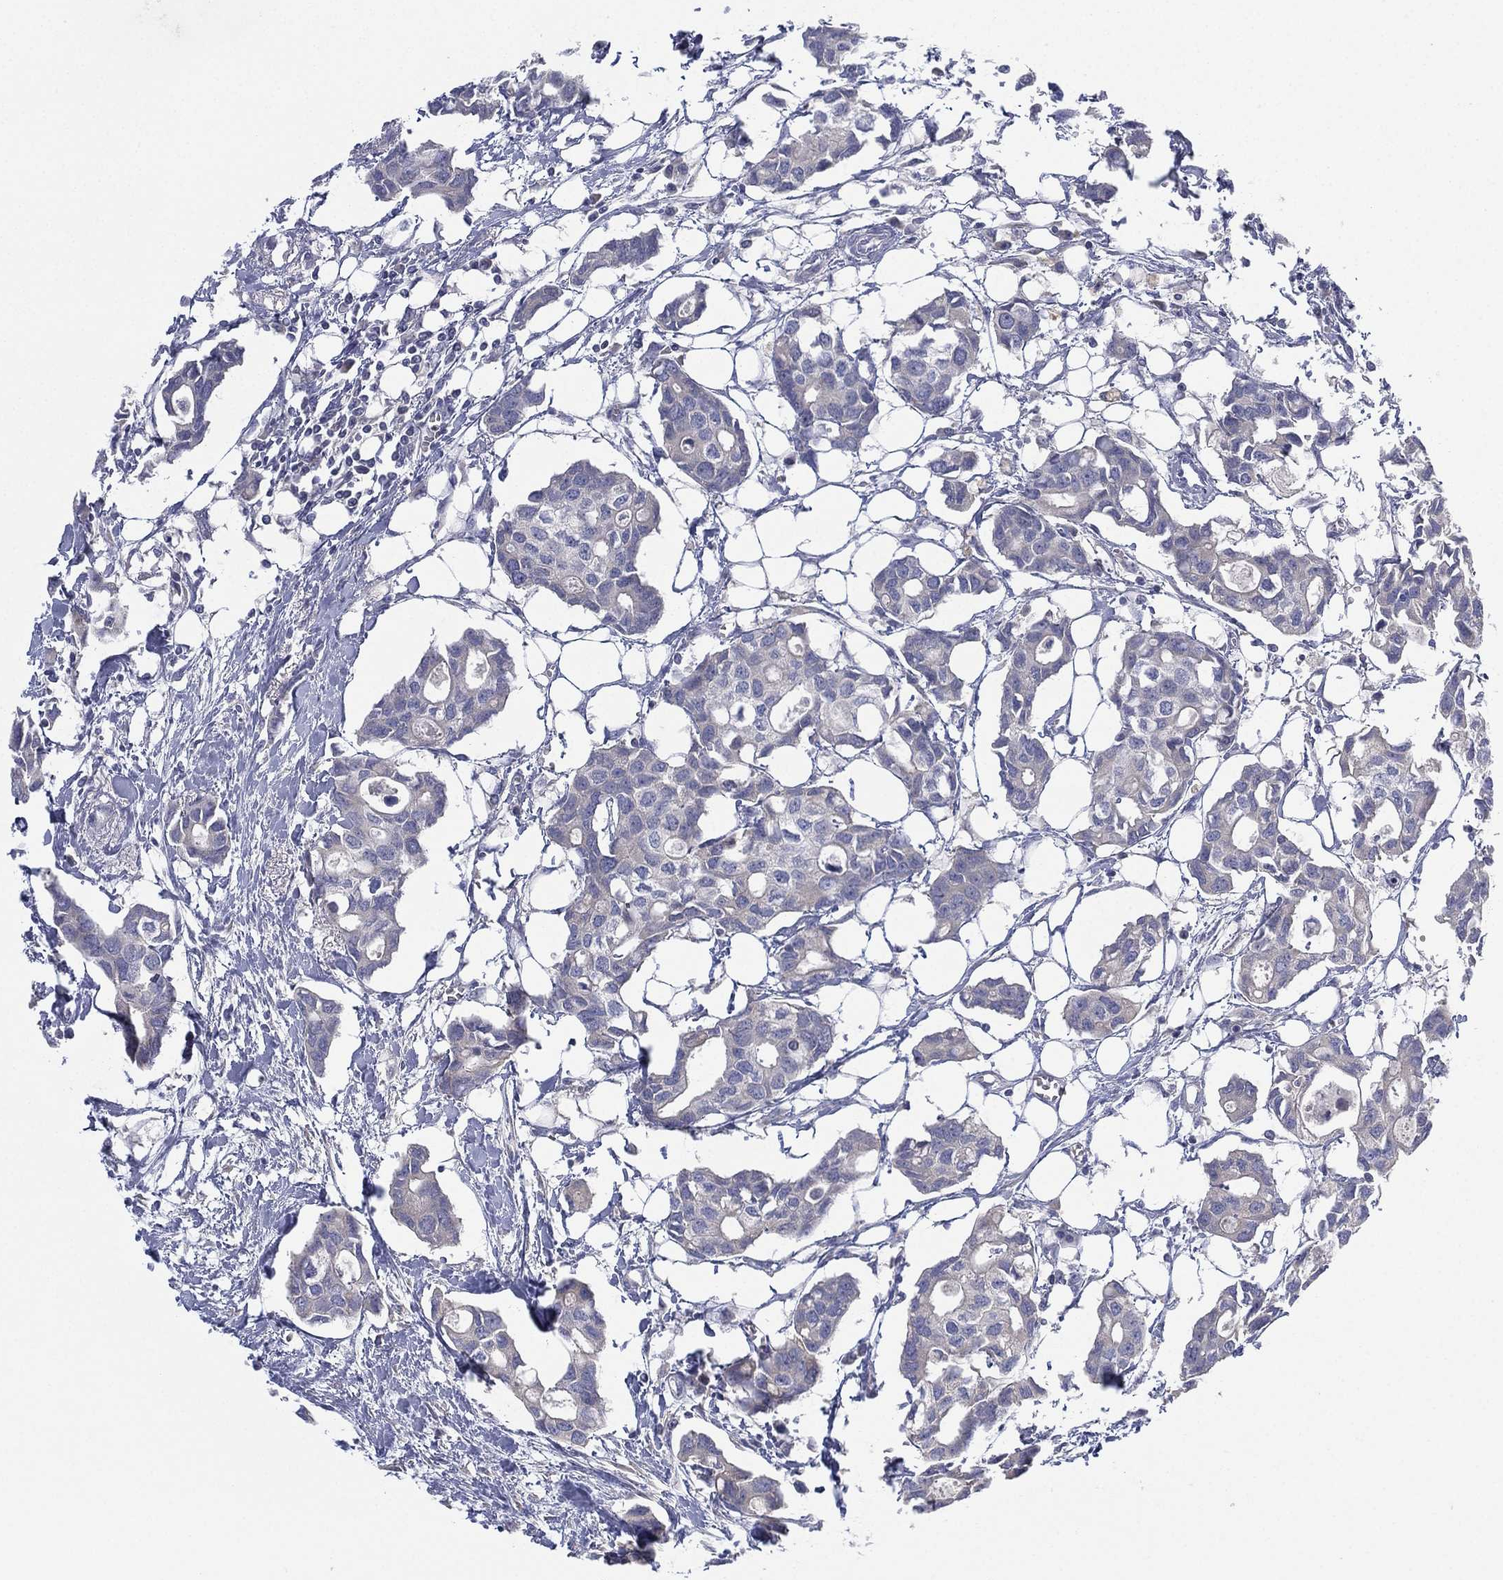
{"staining": {"intensity": "negative", "quantity": "none", "location": "none"}, "tissue": "breast cancer", "cell_type": "Tumor cells", "image_type": "cancer", "snomed": [{"axis": "morphology", "description": "Duct carcinoma"}, {"axis": "topography", "description": "Breast"}], "caption": "Immunohistochemical staining of human breast intraductal carcinoma shows no significant expression in tumor cells.", "gene": "CYP2D6", "patient": {"sex": "female", "age": 83}}